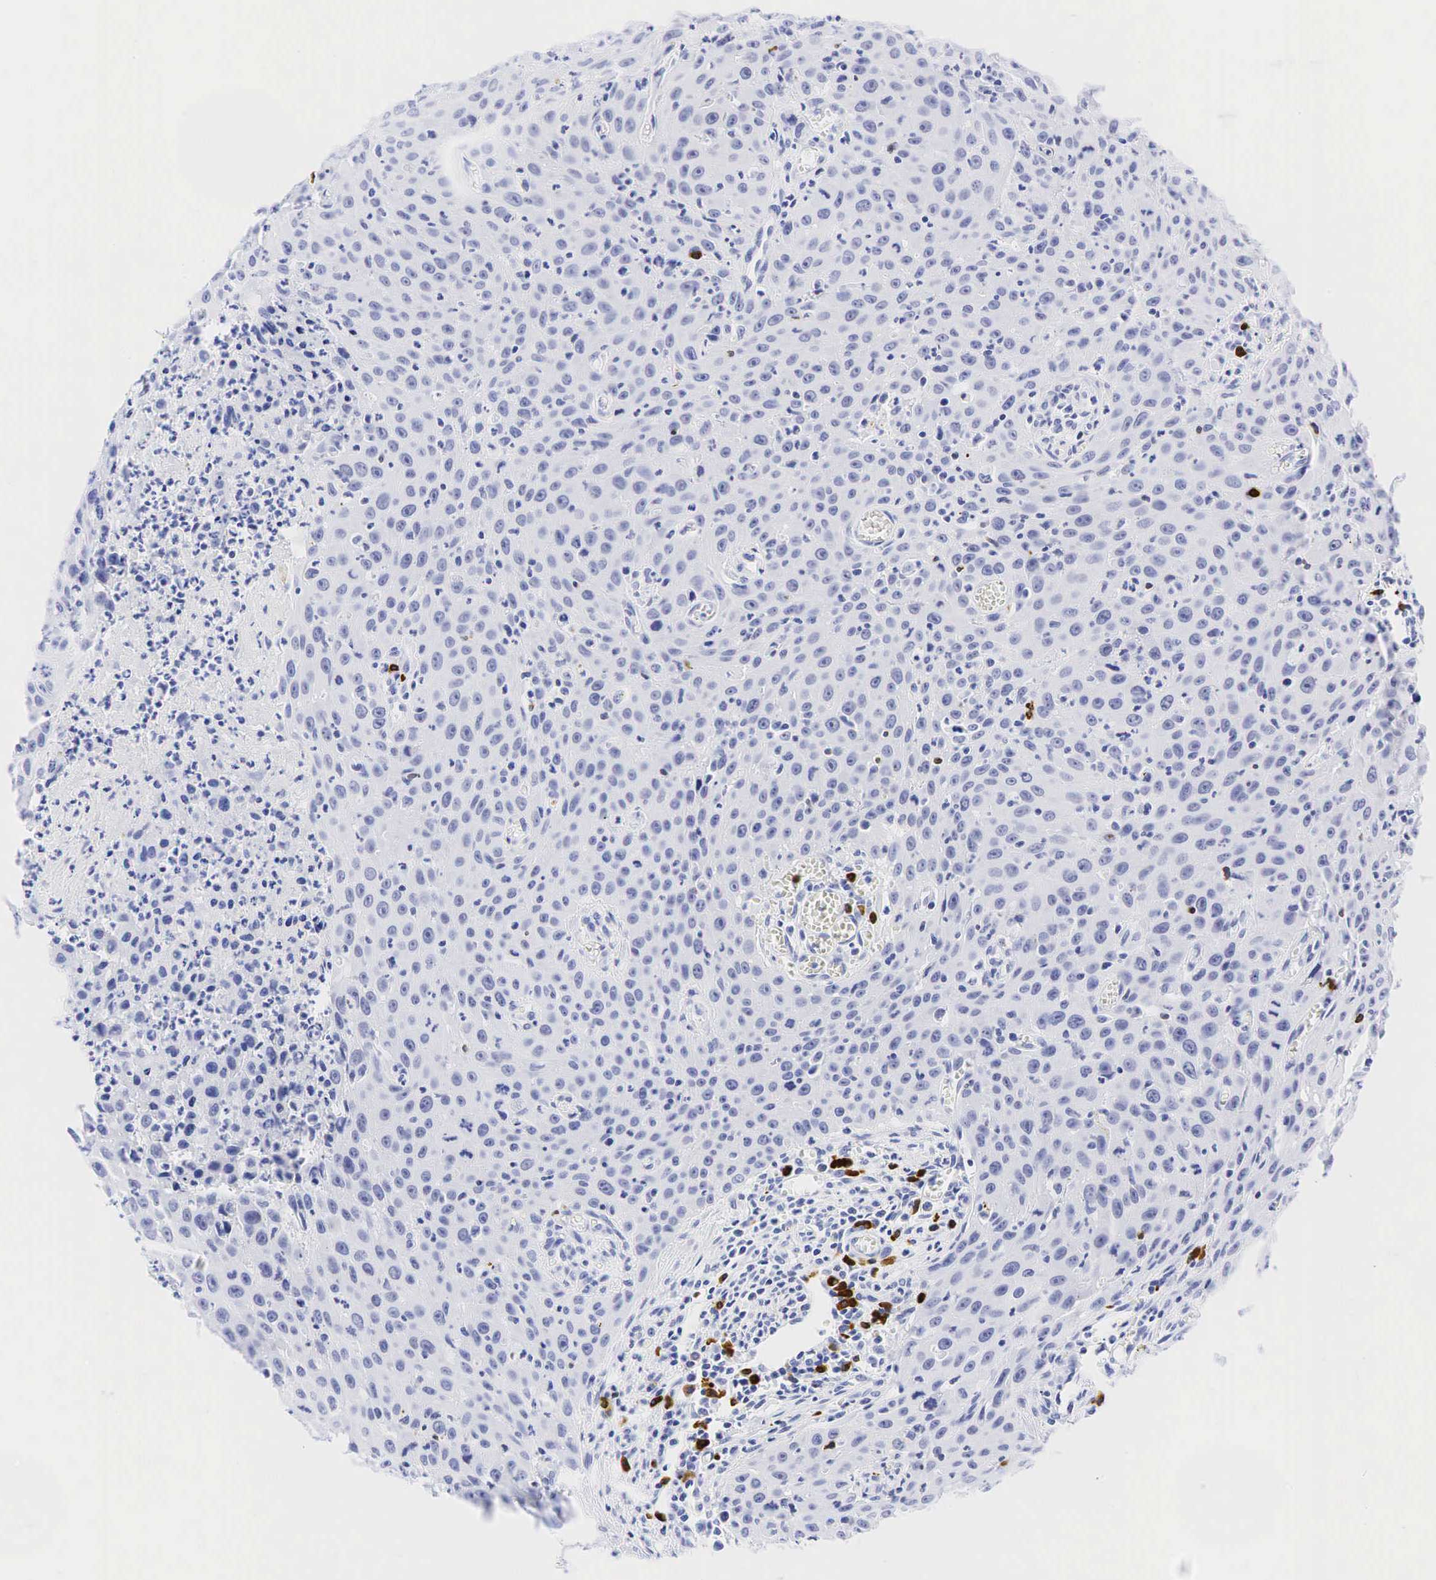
{"staining": {"intensity": "negative", "quantity": "none", "location": "none"}, "tissue": "urothelial cancer", "cell_type": "Tumor cells", "image_type": "cancer", "snomed": [{"axis": "morphology", "description": "Urothelial carcinoma, High grade"}, {"axis": "topography", "description": "Urinary bladder"}], "caption": "This is a image of IHC staining of urothelial cancer, which shows no positivity in tumor cells. The staining was performed using DAB to visualize the protein expression in brown, while the nuclei were stained in blue with hematoxylin (Magnification: 20x).", "gene": "CD79A", "patient": {"sex": "male", "age": 66}}